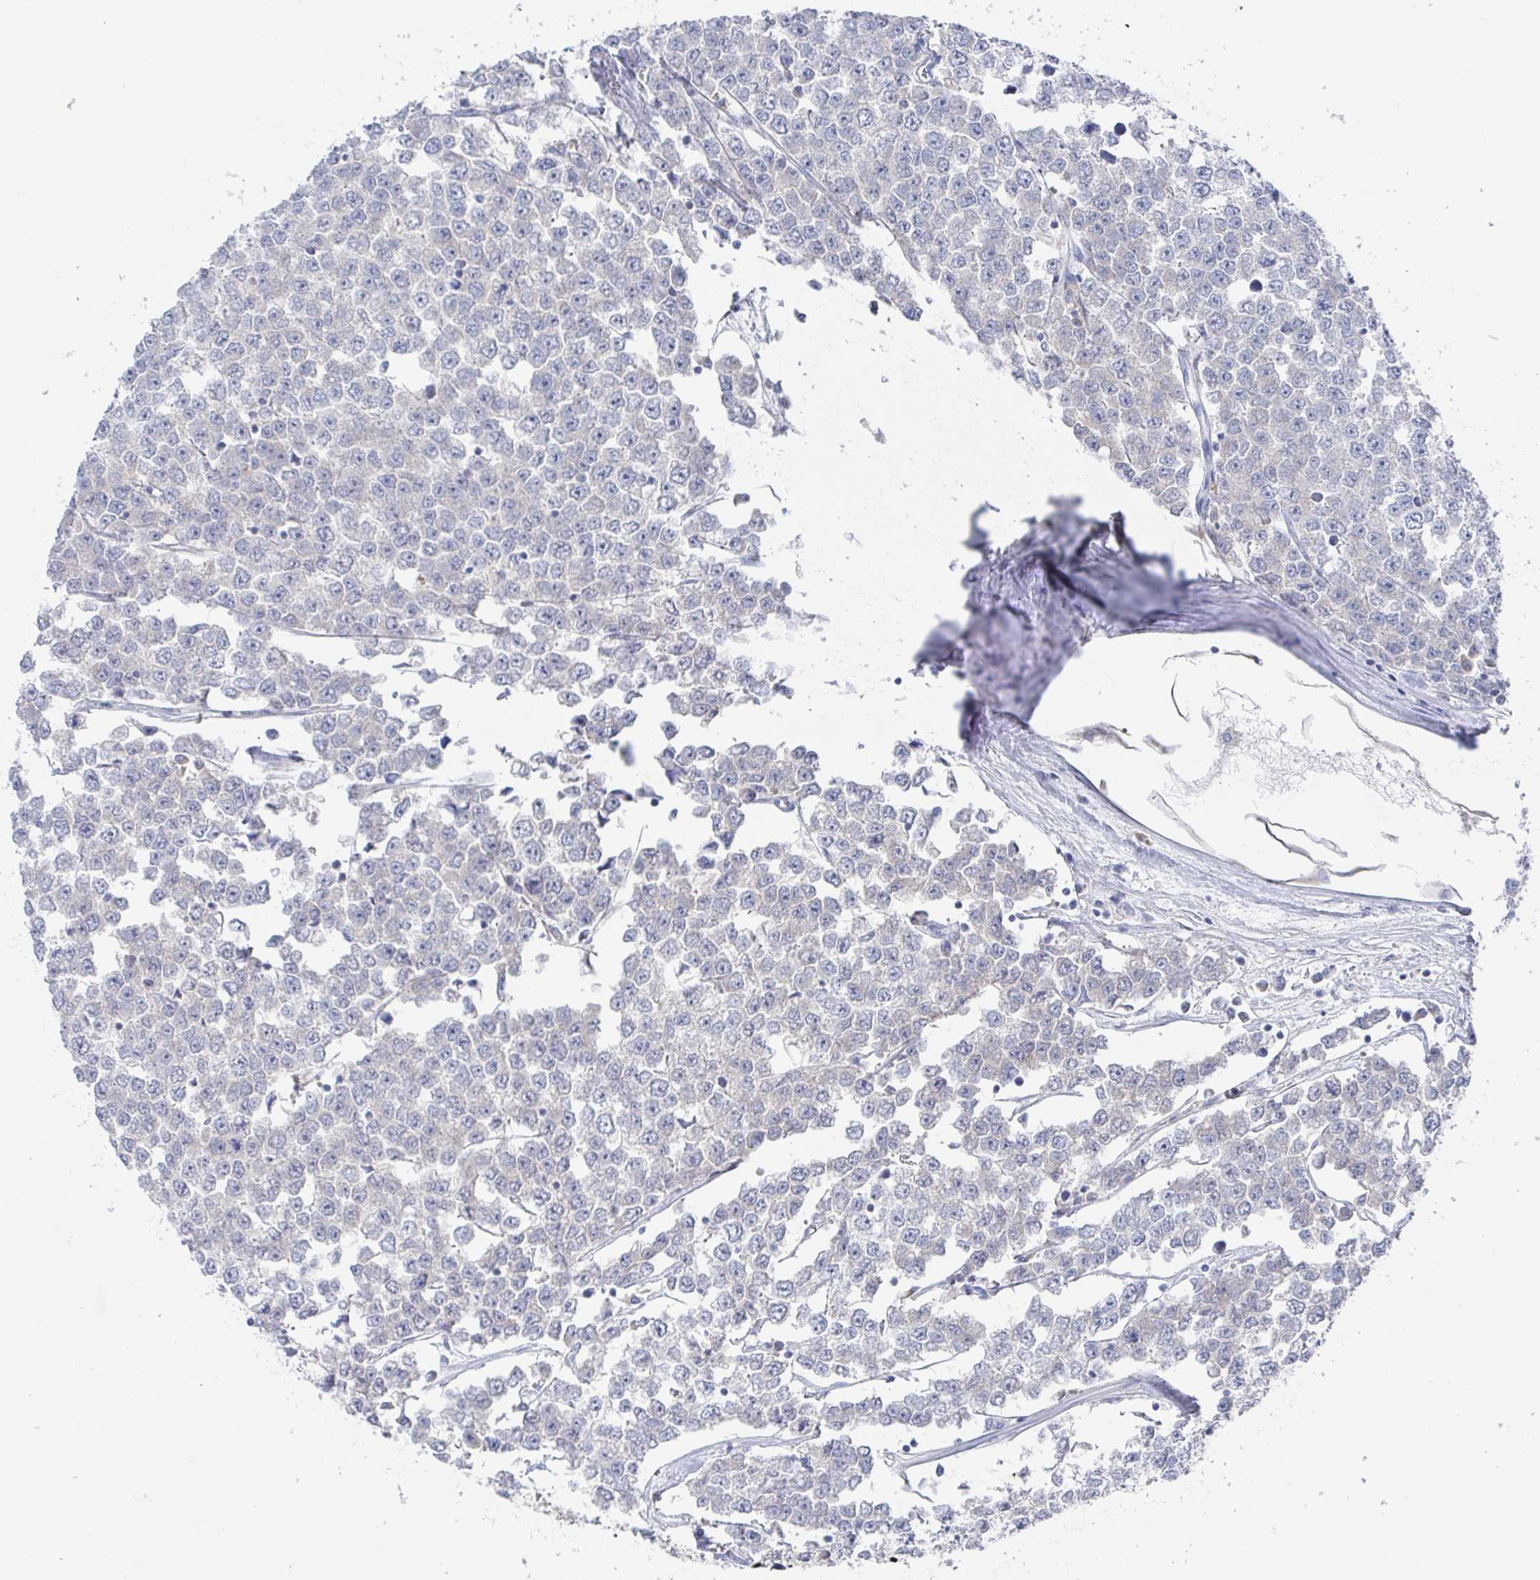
{"staining": {"intensity": "negative", "quantity": "none", "location": "none"}, "tissue": "testis cancer", "cell_type": "Tumor cells", "image_type": "cancer", "snomed": [{"axis": "morphology", "description": "Seminoma, NOS"}, {"axis": "morphology", "description": "Carcinoma, Embryonal, NOS"}, {"axis": "topography", "description": "Testis"}], "caption": "A micrograph of testis cancer stained for a protein shows no brown staining in tumor cells.", "gene": "GPR148", "patient": {"sex": "male", "age": 52}}